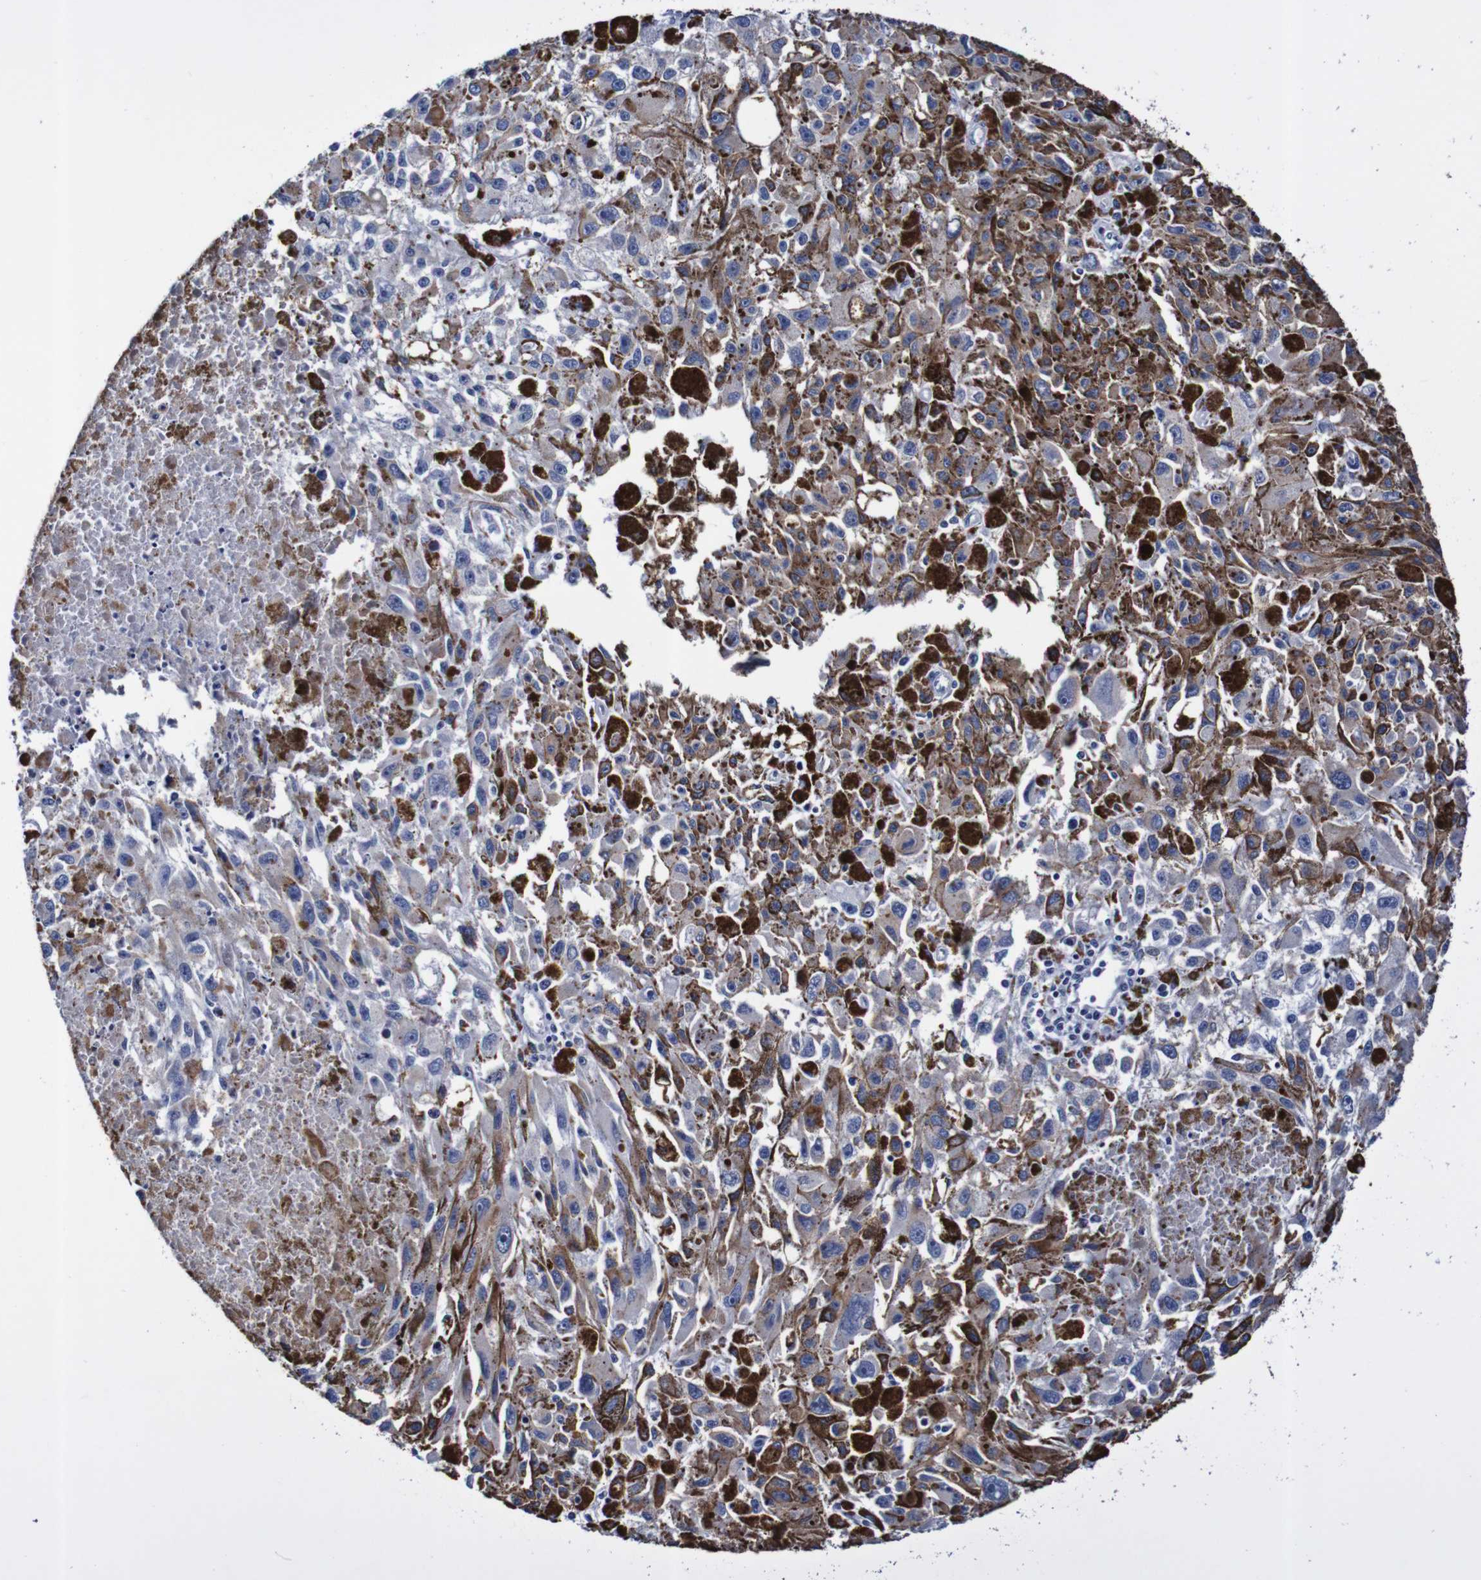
{"staining": {"intensity": "negative", "quantity": "none", "location": "none"}, "tissue": "melanoma", "cell_type": "Tumor cells", "image_type": "cancer", "snomed": [{"axis": "morphology", "description": "Malignant melanoma, NOS"}, {"axis": "topography", "description": "Skin"}], "caption": "Histopathology image shows no significant protein expression in tumor cells of melanoma.", "gene": "ACVR1C", "patient": {"sex": "female", "age": 104}}